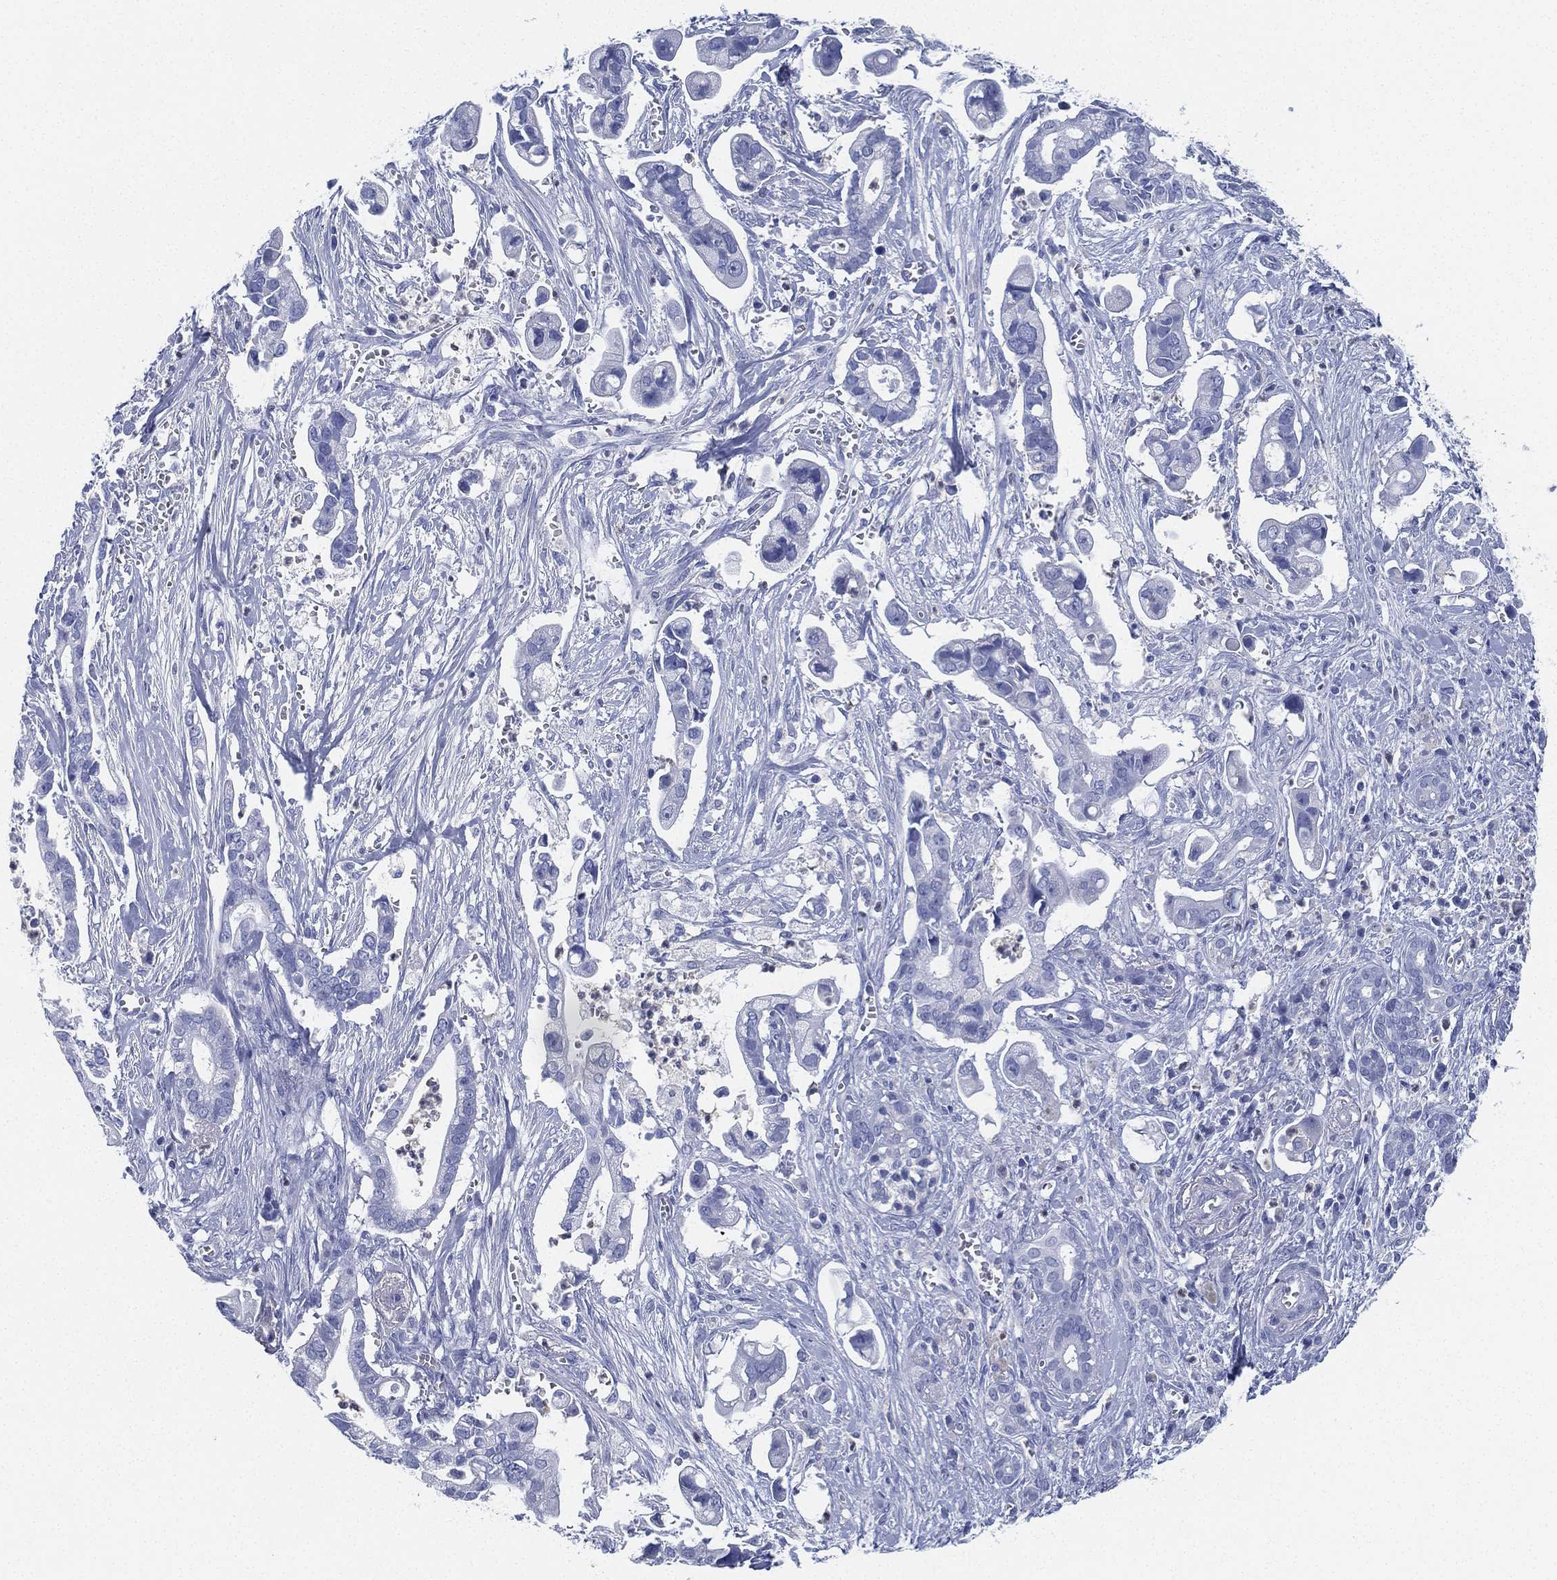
{"staining": {"intensity": "negative", "quantity": "none", "location": "none"}, "tissue": "pancreatic cancer", "cell_type": "Tumor cells", "image_type": "cancer", "snomed": [{"axis": "morphology", "description": "Adenocarcinoma, NOS"}, {"axis": "topography", "description": "Pancreas"}], "caption": "Immunohistochemical staining of pancreatic cancer shows no significant staining in tumor cells.", "gene": "DEFB121", "patient": {"sex": "male", "age": 61}}